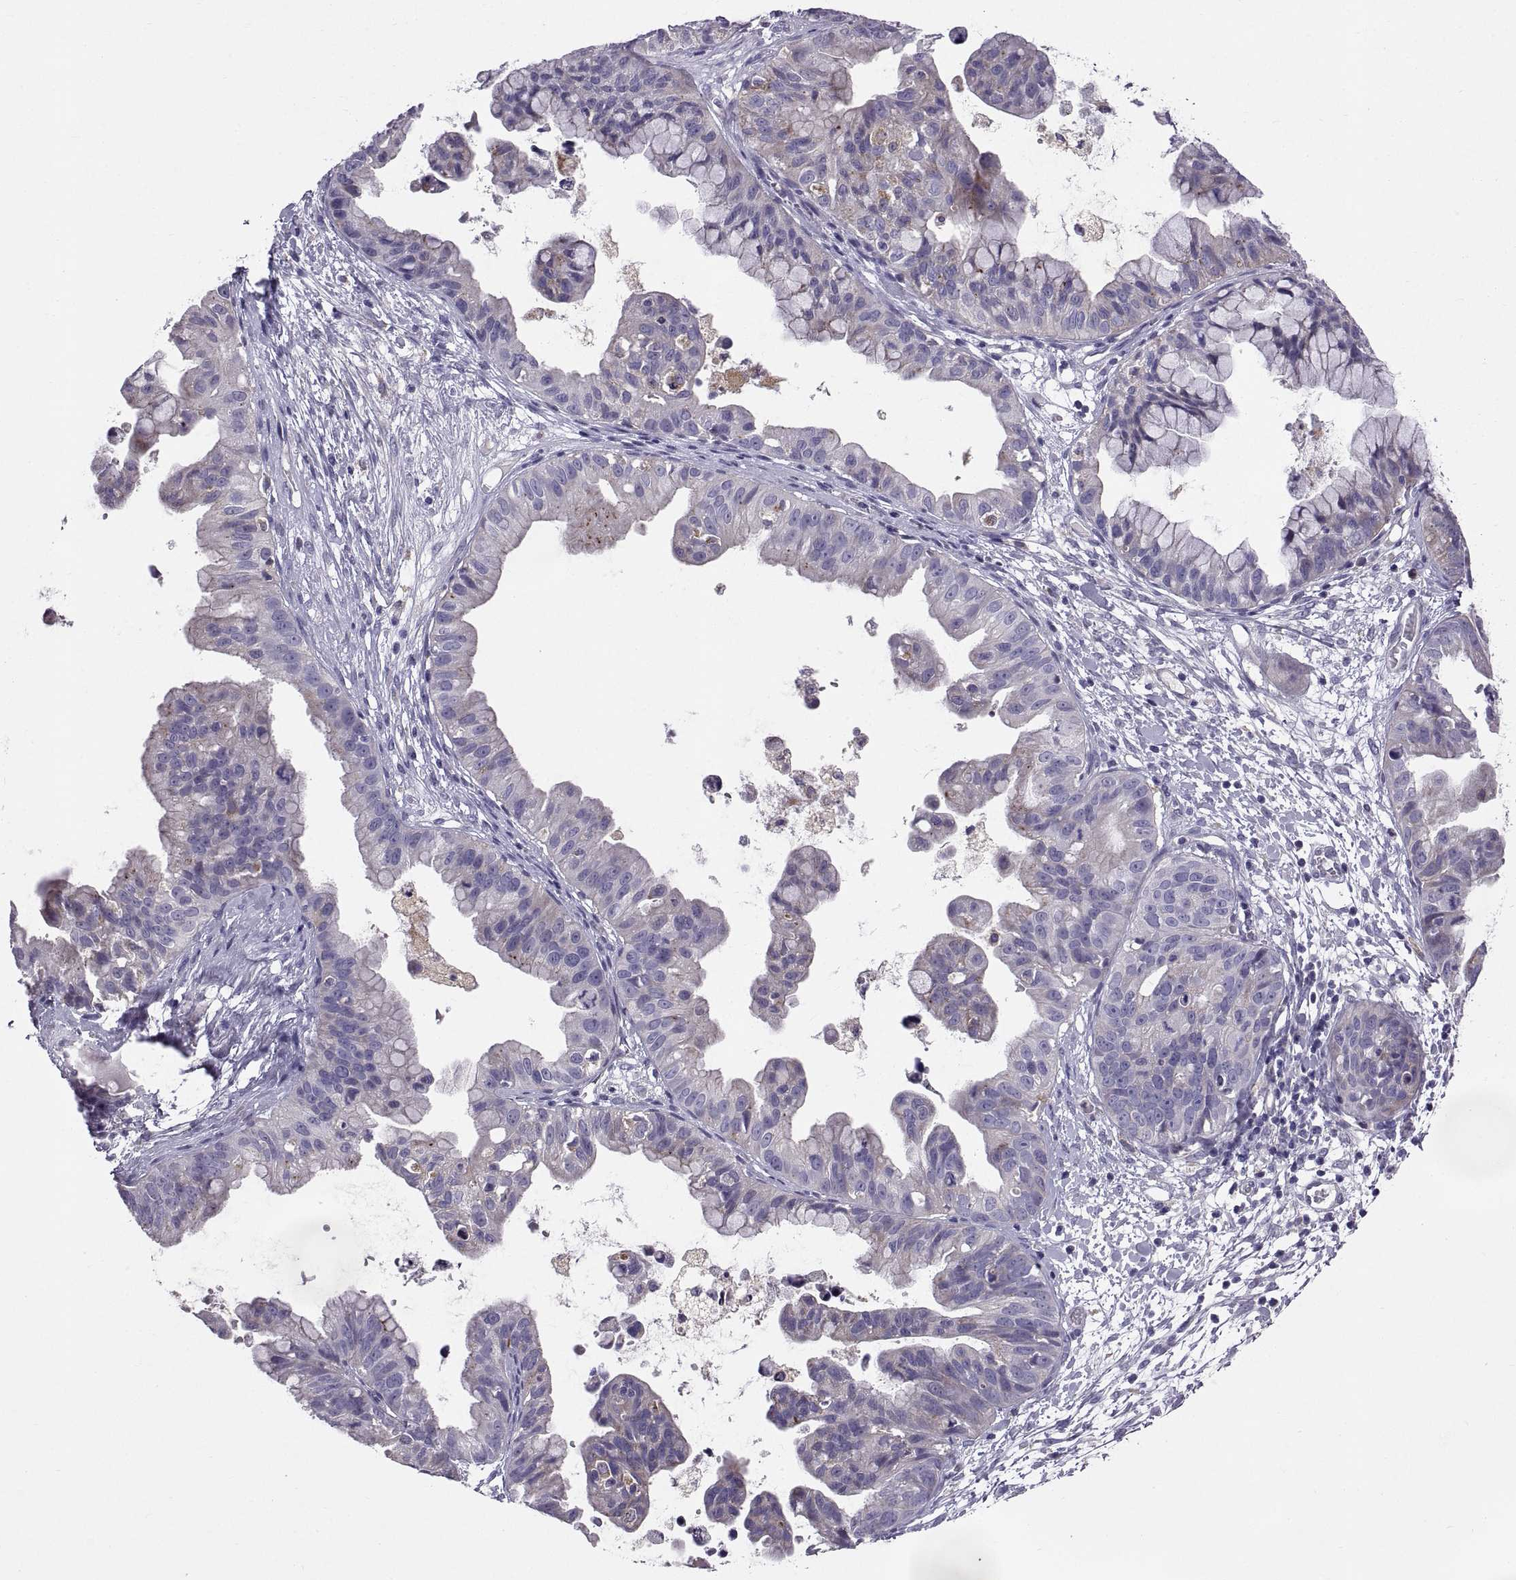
{"staining": {"intensity": "negative", "quantity": "none", "location": "none"}, "tissue": "ovarian cancer", "cell_type": "Tumor cells", "image_type": "cancer", "snomed": [{"axis": "morphology", "description": "Cystadenocarcinoma, mucinous, NOS"}, {"axis": "topography", "description": "Ovary"}], "caption": "Mucinous cystadenocarcinoma (ovarian) was stained to show a protein in brown. There is no significant positivity in tumor cells.", "gene": "ARSL", "patient": {"sex": "female", "age": 76}}